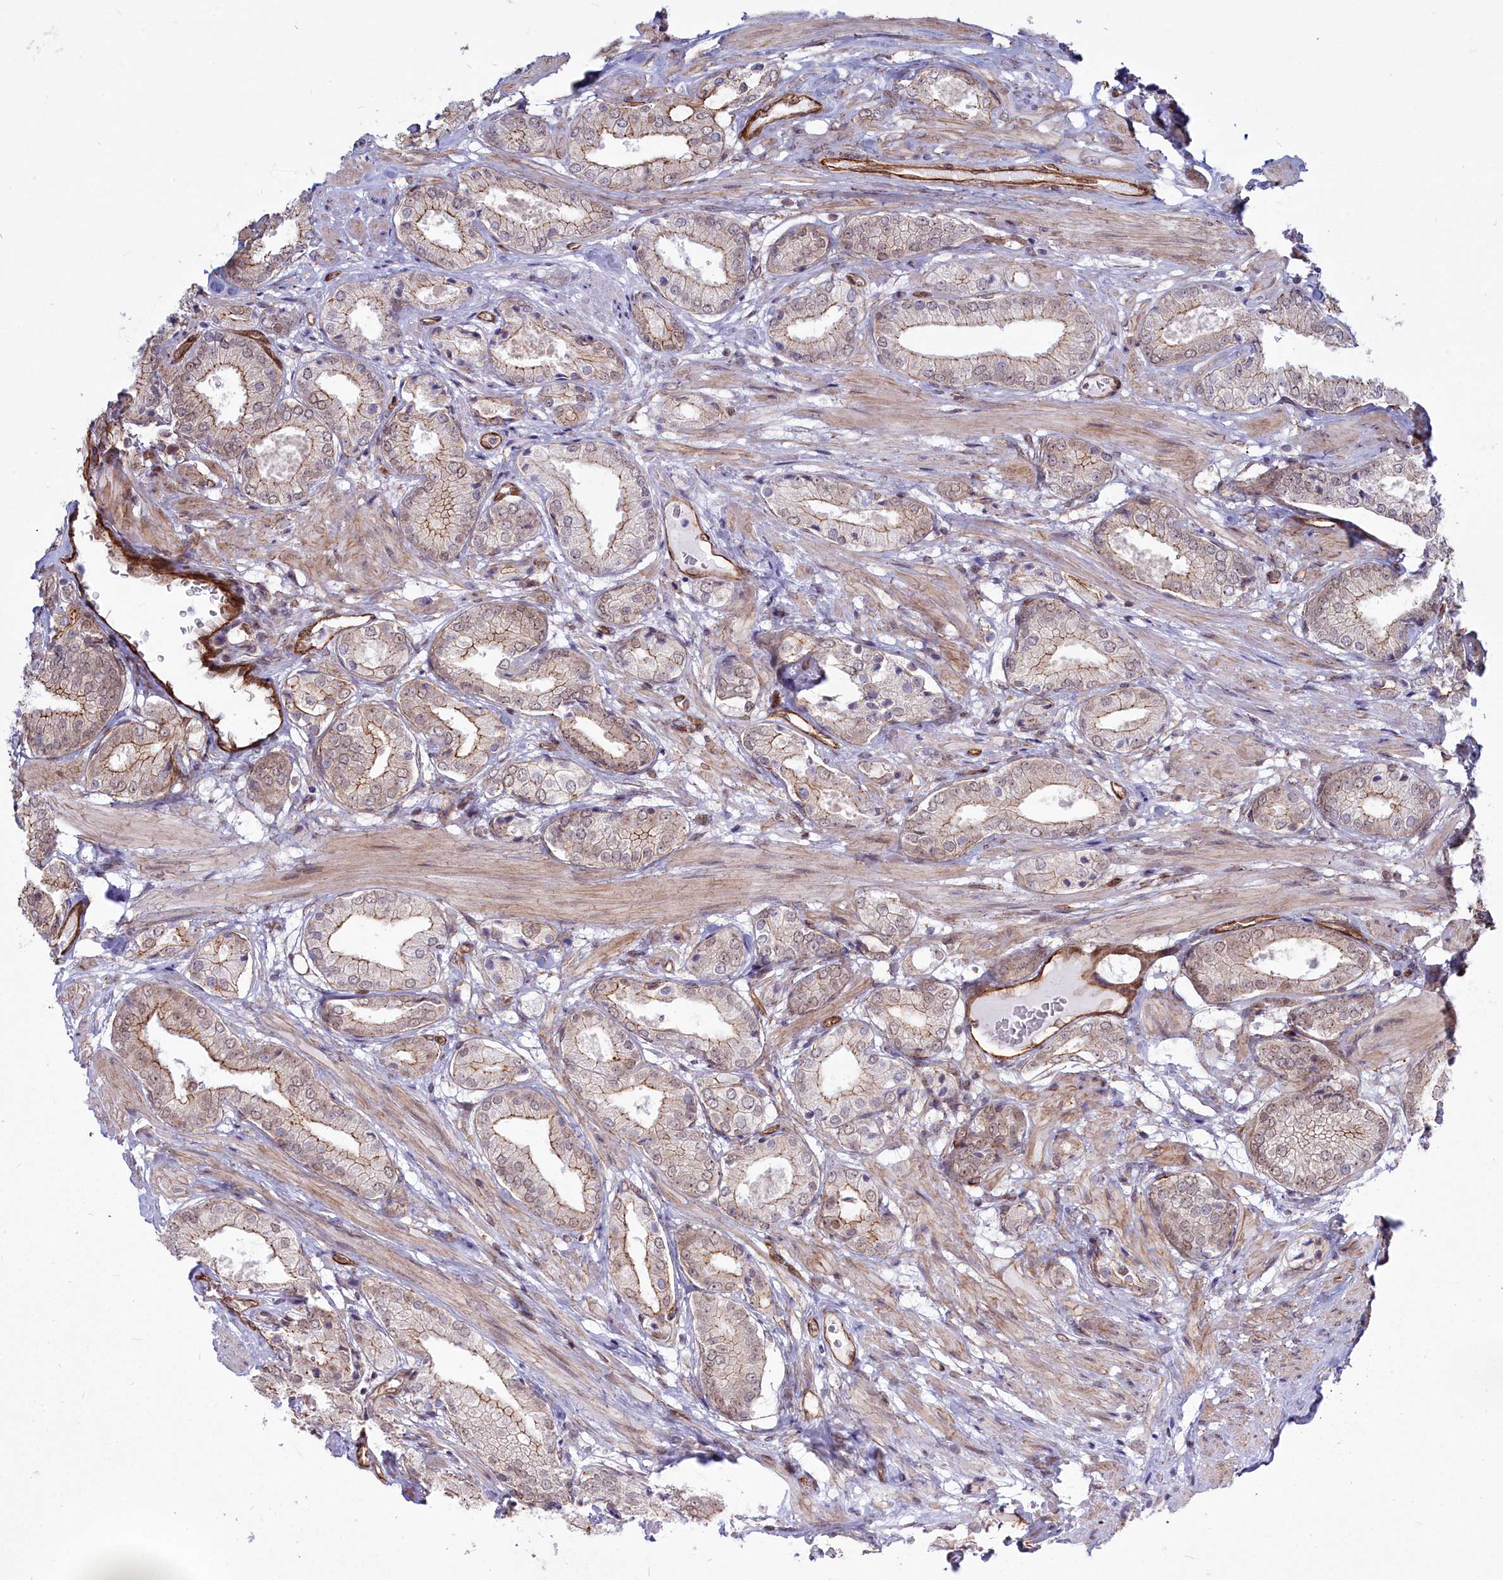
{"staining": {"intensity": "weak", "quantity": "25%-75%", "location": "cytoplasmic/membranous"}, "tissue": "prostate cancer", "cell_type": "Tumor cells", "image_type": "cancer", "snomed": [{"axis": "morphology", "description": "Adenocarcinoma, High grade"}, {"axis": "topography", "description": "Prostate and seminal vesicle, NOS"}], "caption": "The photomicrograph shows immunohistochemical staining of adenocarcinoma (high-grade) (prostate). There is weak cytoplasmic/membranous positivity is seen in about 25%-75% of tumor cells.", "gene": "YJU2", "patient": {"sex": "male", "age": 64}}